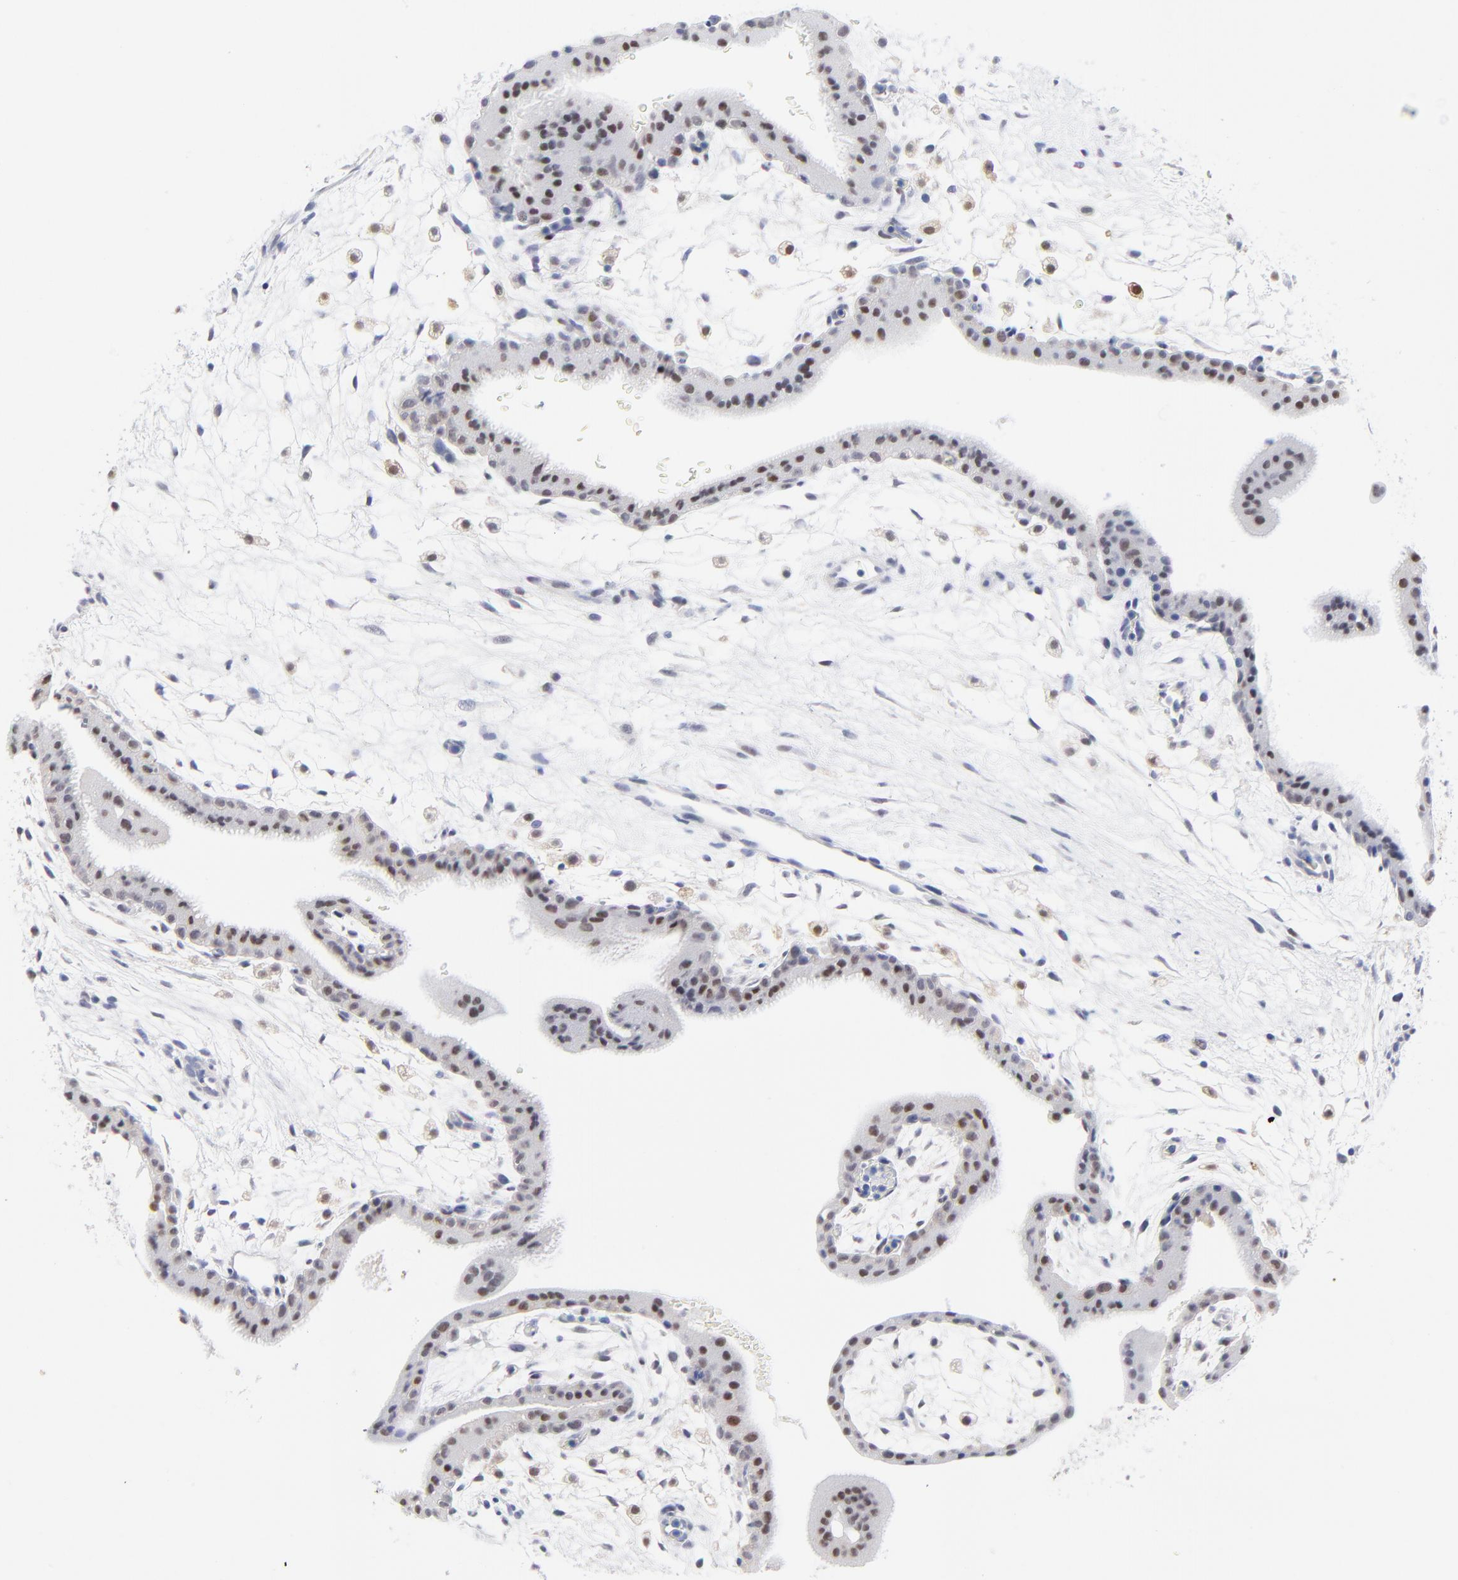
{"staining": {"intensity": "weak", "quantity": "25%-75%", "location": "nuclear"}, "tissue": "placenta", "cell_type": "Trophoblastic cells", "image_type": "normal", "snomed": [{"axis": "morphology", "description": "Normal tissue, NOS"}, {"axis": "topography", "description": "Placenta"}], "caption": "Protein staining of unremarkable placenta shows weak nuclear positivity in approximately 25%-75% of trophoblastic cells. (DAB IHC, brown staining for protein, blue staining for nuclei).", "gene": "ZAP70", "patient": {"sex": "female", "age": 35}}